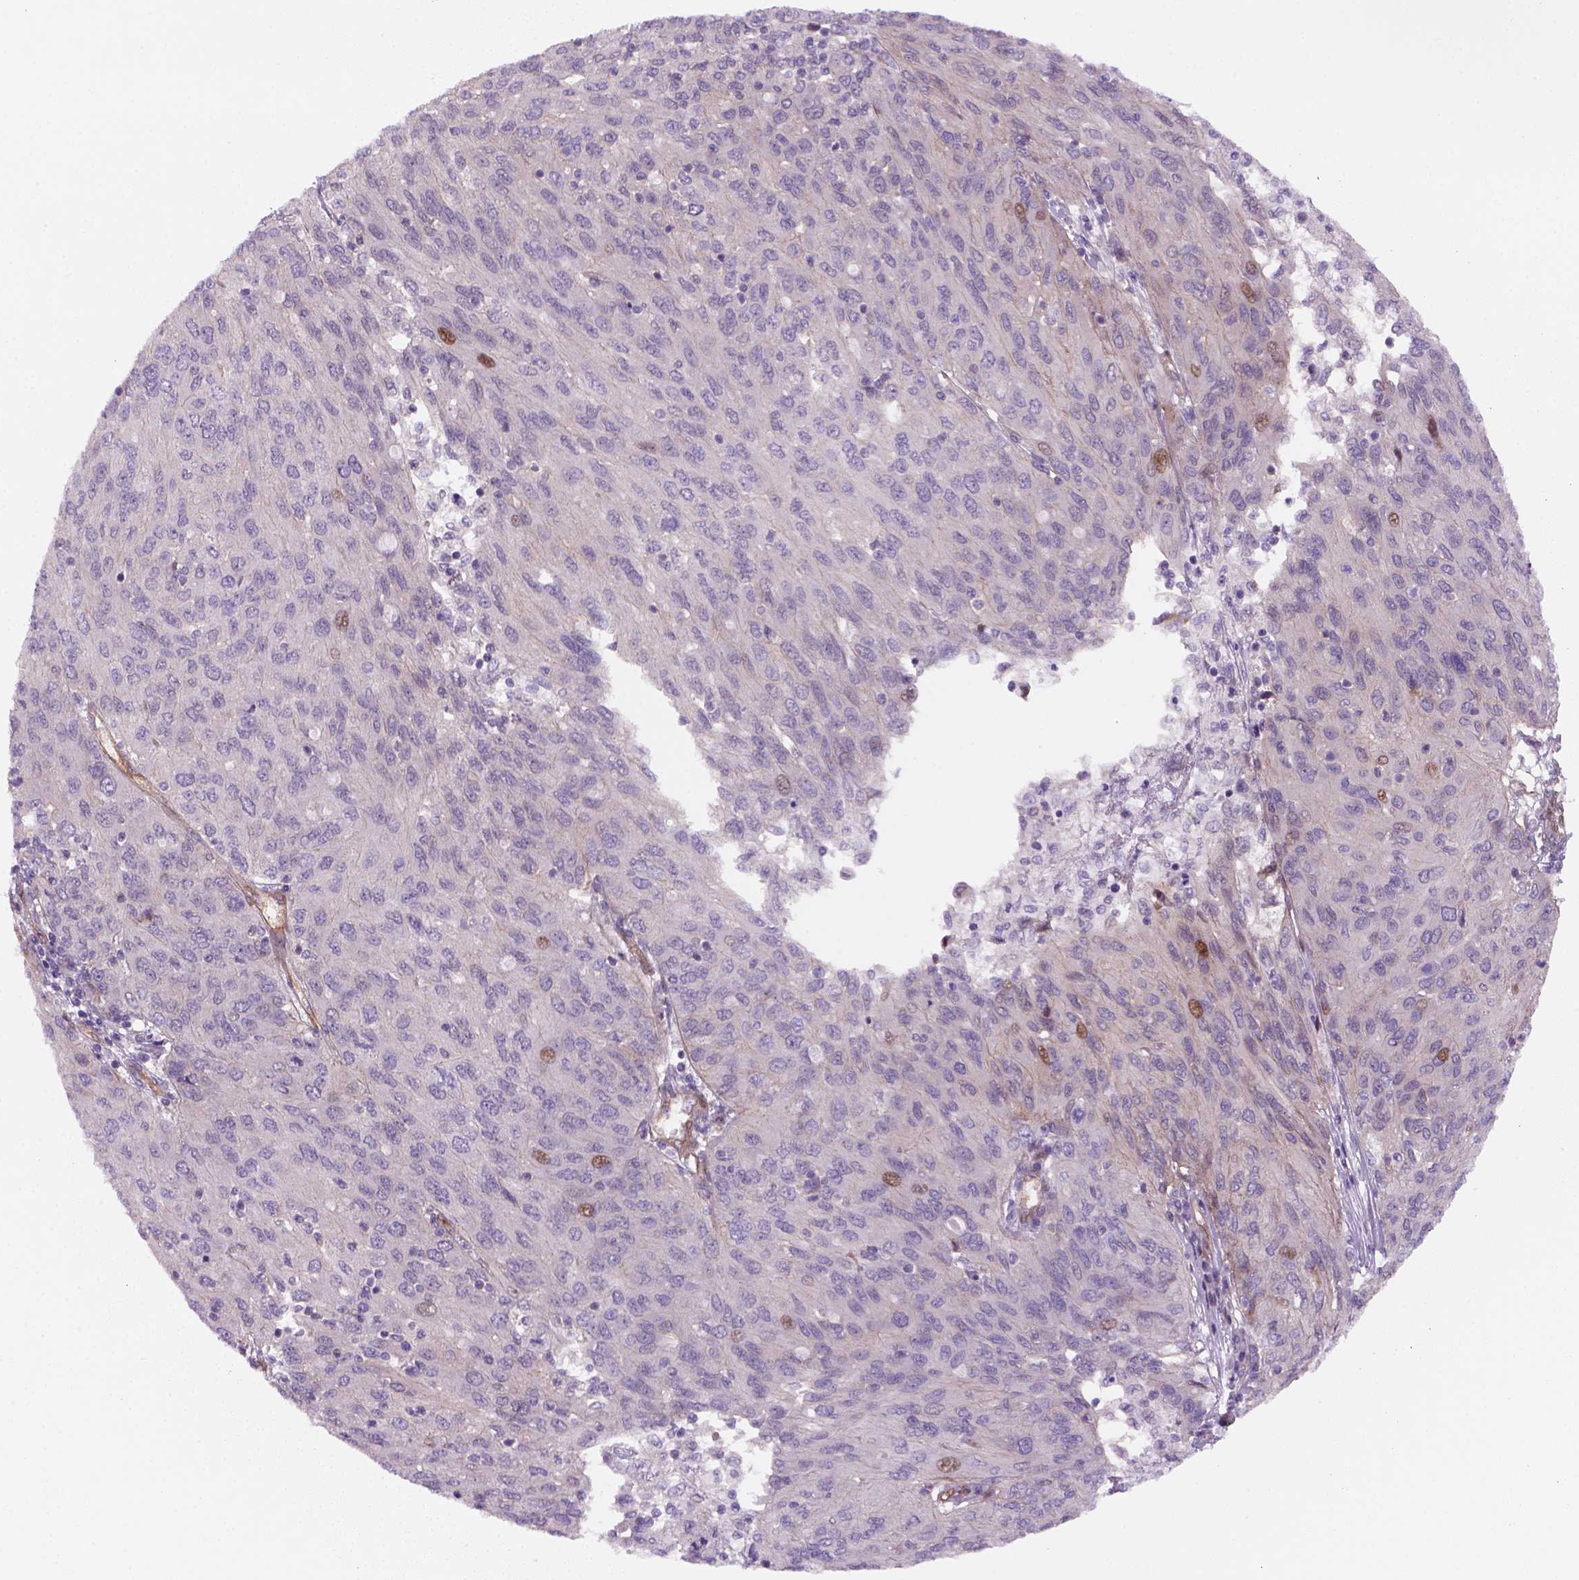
{"staining": {"intensity": "weak", "quantity": "25%-75%", "location": "cytoplasmic/membranous"}, "tissue": "ovarian cancer", "cell_type": "Tumor cells", "image_type": "cancer", "snomed": [{"axis": "morphology", "description": "Carcinoma, endometroid"}, {"axis": "topography", "description": "Ovary"}], "caption": "Human ovarian cancer (endometroid carcinoma) stained with a brown dye shows weak cytoplasmic/membranous positive staining in approximately 25%-75% of tumor cells.", "gene": "VSTM5", "patient": {"sex": "female", "age": 50}}